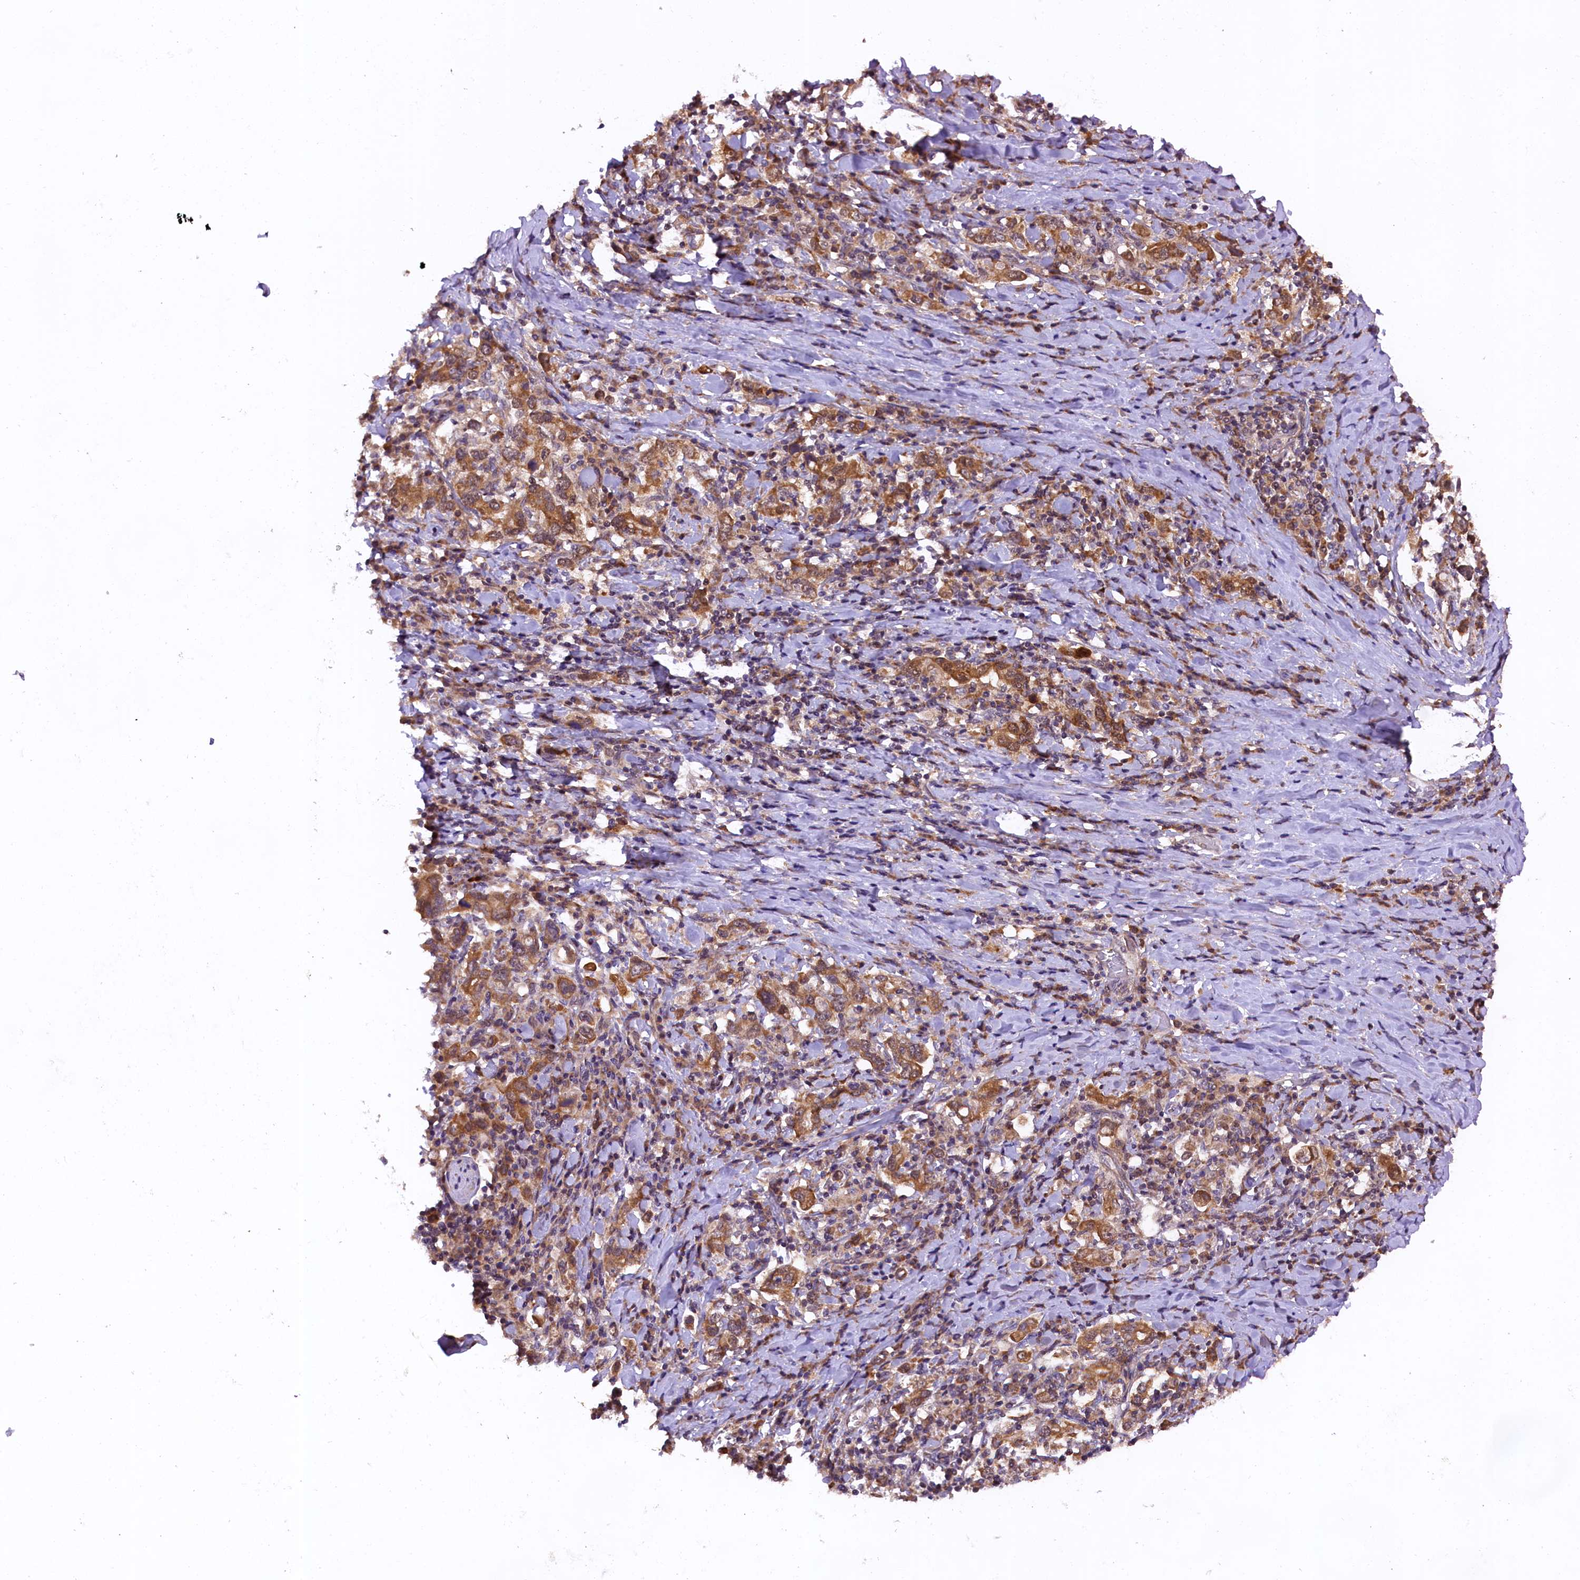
{"staining": {"intensity": "moderate", "quantity": ">75%", "location": "cytoplasmic/membranous"}, "tissue": "stomach cancer", "cell_type": "Tumor cells", "image_type": "cancer", "snomed": [{"axis": "morphology", "description": "Adenocarcinoma, NOS"}, {"axis": "topography", "description": "Stomach, upper"}, {"axis": "topography", "description": "Stomach"}], "caption": "High-magnification brightfield microscopy of stomach cancer (adenocarcinoma) stained with DAB (3,3'-diaminobenzidine) (brown) and counterstained with hematoxylin (blue). tumor cells exhibit moderate cytoplasmic/membranous positivity is identified in about>75% of cells. Immunohistochemistry (ihc) stains the protein of interest in brown and the nuclei are stained blue.", "gene": "DOHH", "patient": {"sex": "male", "age": 62}}